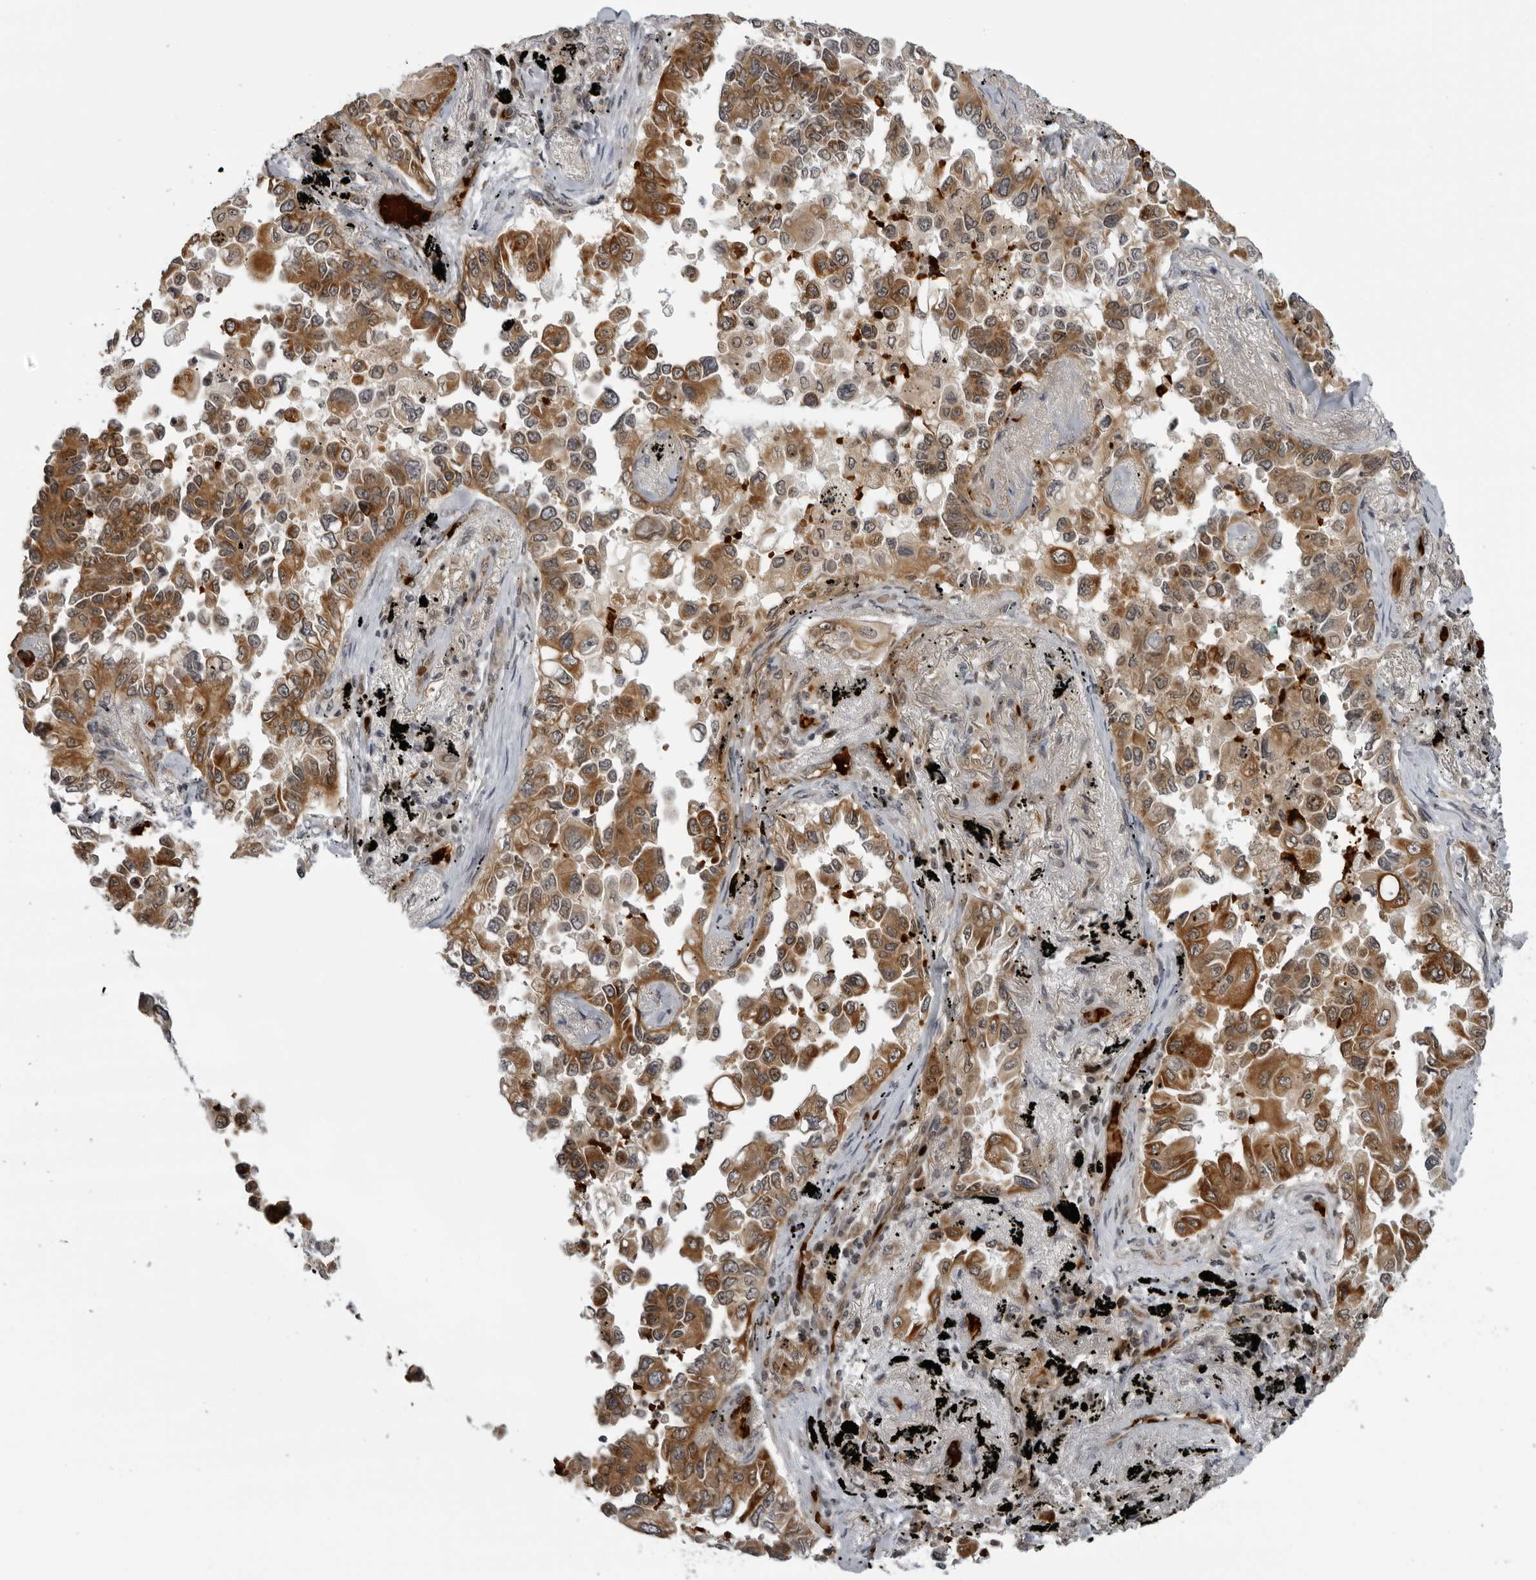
{"staining": {"intensity": "strong", "quantity": ">75%", "location": "cytoplasmic/membranous"}, "tissue": "lung cancer", "cell_type": "Tumor cells", "image_type": "cancer", "snomed": [{"axis": "morphology", "description": "Adenocarcinoma, NOS"}, {"axis": "topography", "description": "Lung"}], "caption": "There is high levels of strong cytoplasmic/membranous staining in tumor cells of lung cancer (adenocarcinoma), as demonstrated by immunohistochemical staining (brown color).", "gene": "THOP1", "patient": {"sex": "female", "age": 67}}